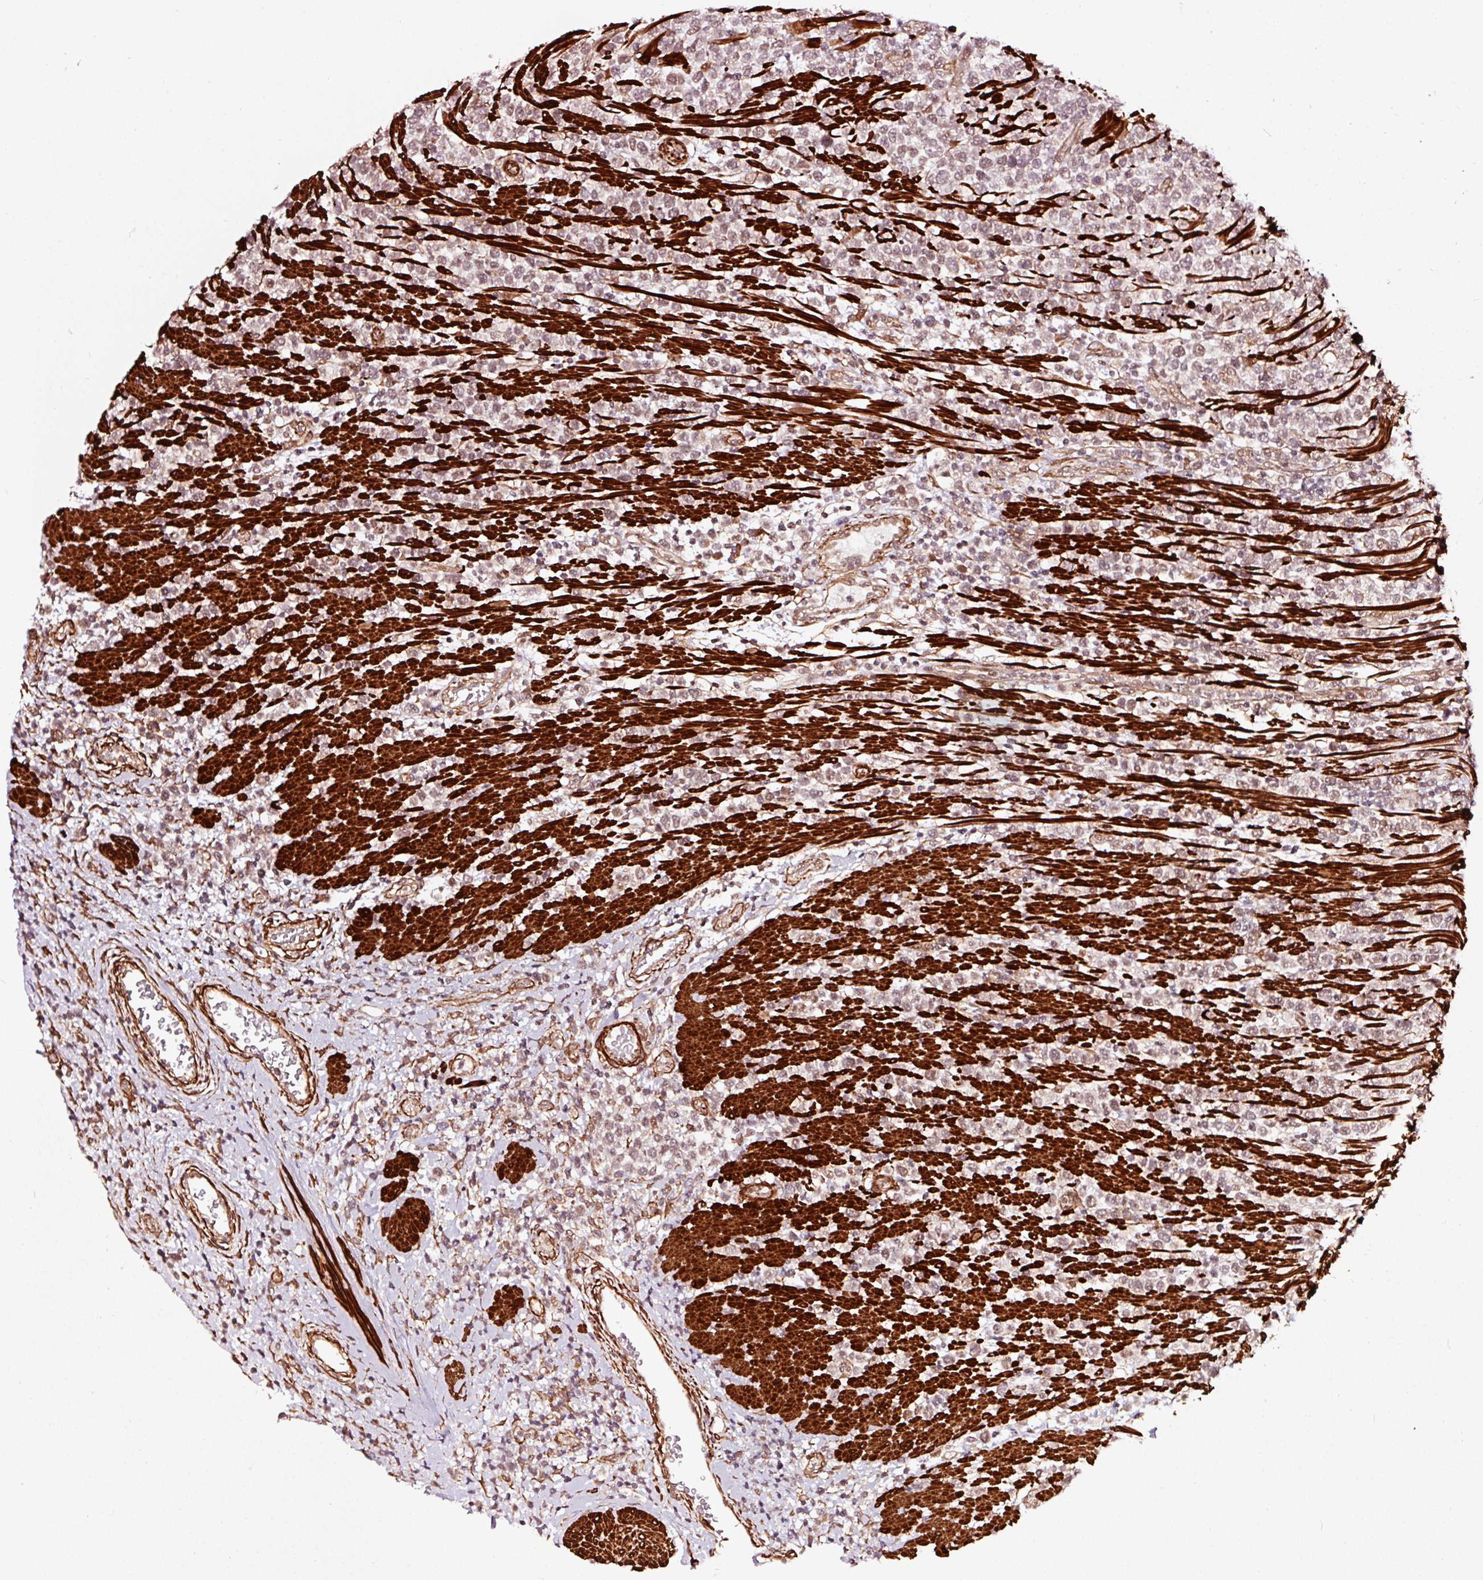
{"staining": {"intensity": "moderate", "quantity": ">75%", "location": "nuclear"}, "tissue": "lymphoma", "cell_type": "Tumor cells", "image_type": "cancer", "snomed": [{"axis": "morphology", "description": "Malignant lymphoma, non-Hodgkin's type, High grade"}, {"axis": "topography", "description": "Soft tissue"}], "caption": "The histopathology image shows staining of lymphoma, revealing moderate nuclear protein positivity (brown color) within tumor cells.", "gene": "TPM1", "patient": {"sex": "female", "age": 56}}